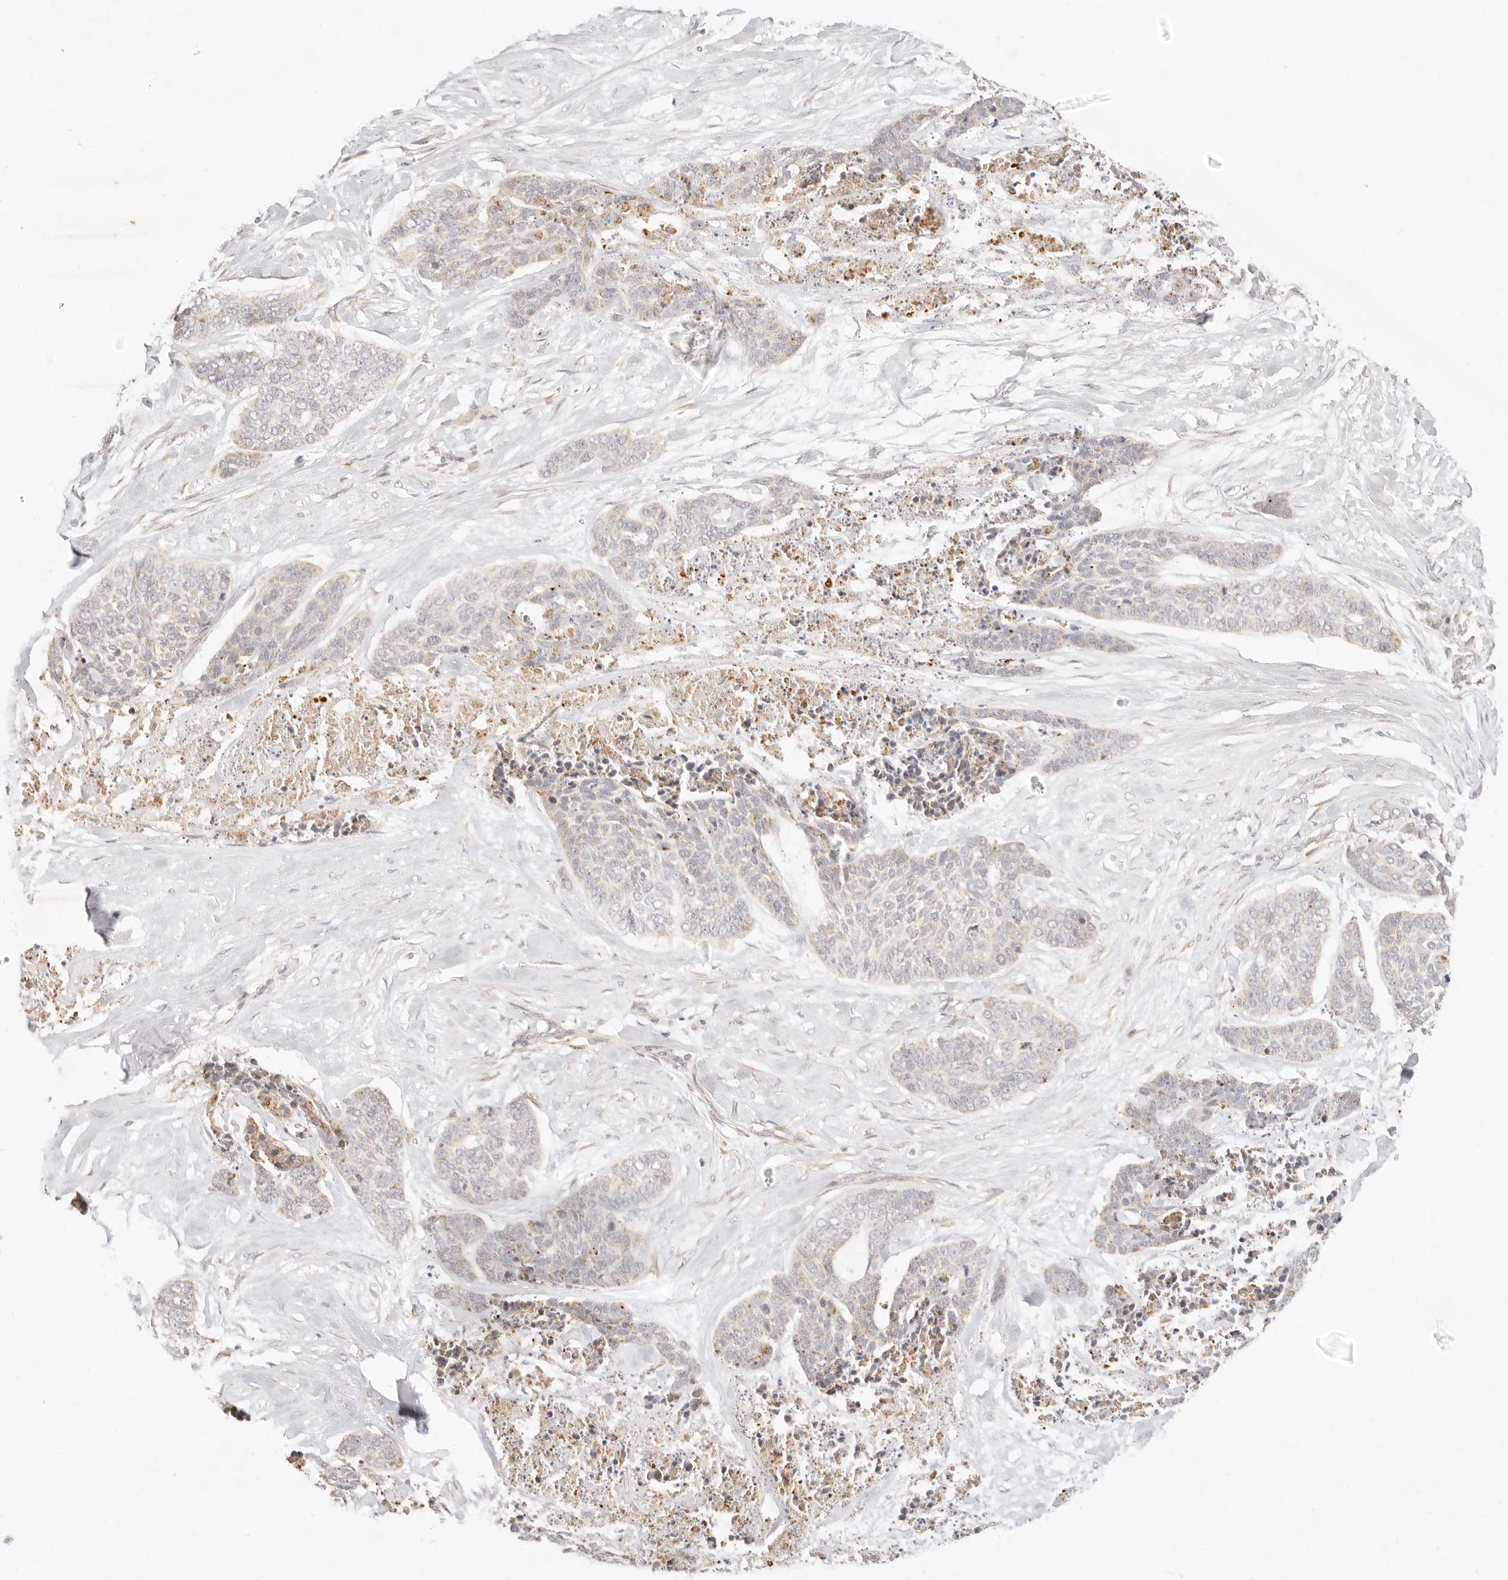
{"staining": {"intensity": "negative", "quantity": "none", "location": "none"}, "tissue": "skin cancer", "cell_type": "Tumor cells", "image_type": "cancer", "snomed": [{"axis": "morphology", "description": "Basal cell carcinoma"}, {"axis": "topography", "description": "Skin"}], "caption": "Tumor cells show no significant protein staining in skin basal cell carcinoma.", "gene": "RUBCNL", "patient": {"sex": "female", "age": 64}}